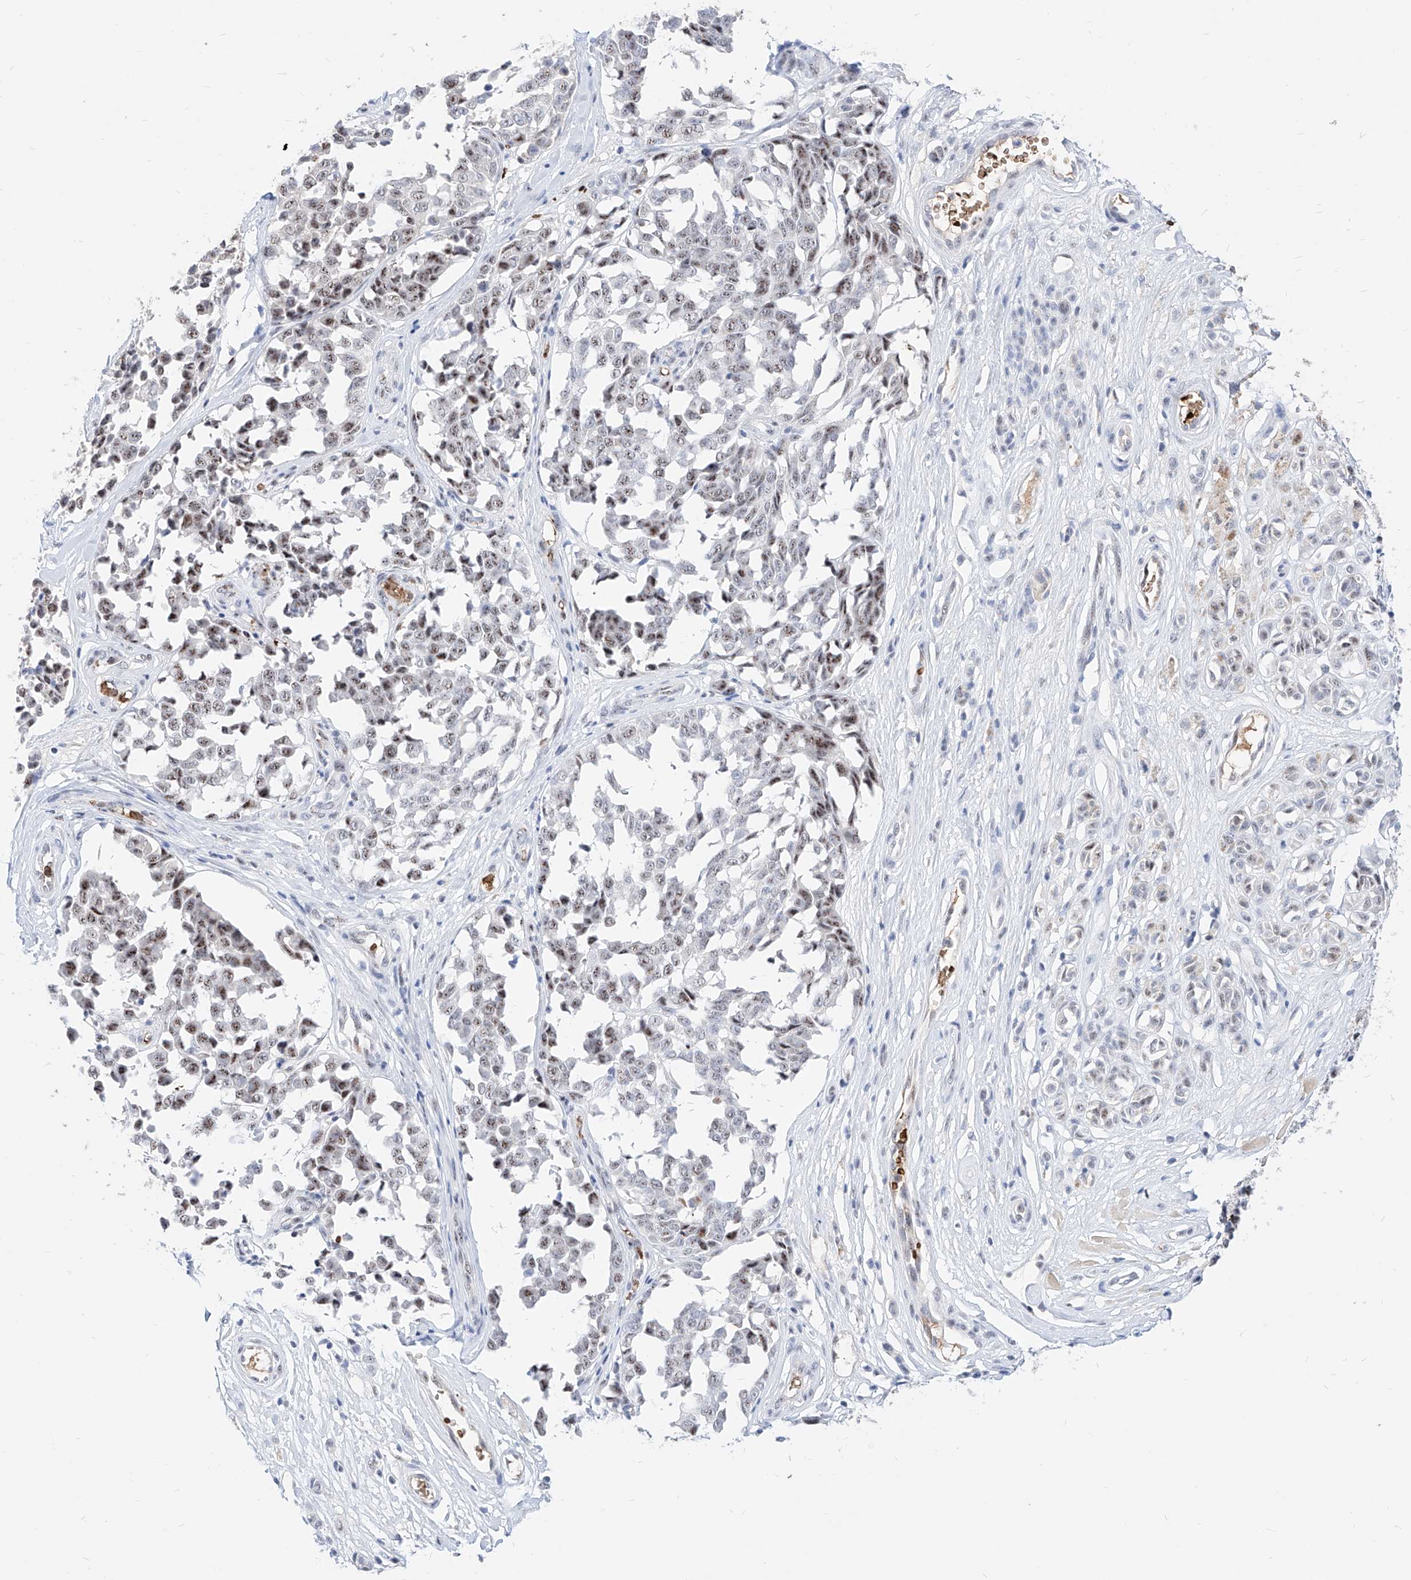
{"staining": {"intensity": "weak", "quantity": ">75%", "location": "nuclear"}, "tissue": "melanoma", "cell_type": "Tumor cells", "image_type": "cancer", "snomed": [{"axis": "morphology", "description": "Malignant melanoma, NOS"}, {"axis": "topography", "description": "Skin"}], "caption": "Tumor cells display weak nuclear positivity in approximately >75% of cells in melanoma. (DAB IHC, brown staining for protein, blue staining for nuclei).", "gene": "ZFP42", "patient": {"sex": "female", "age": 64}}